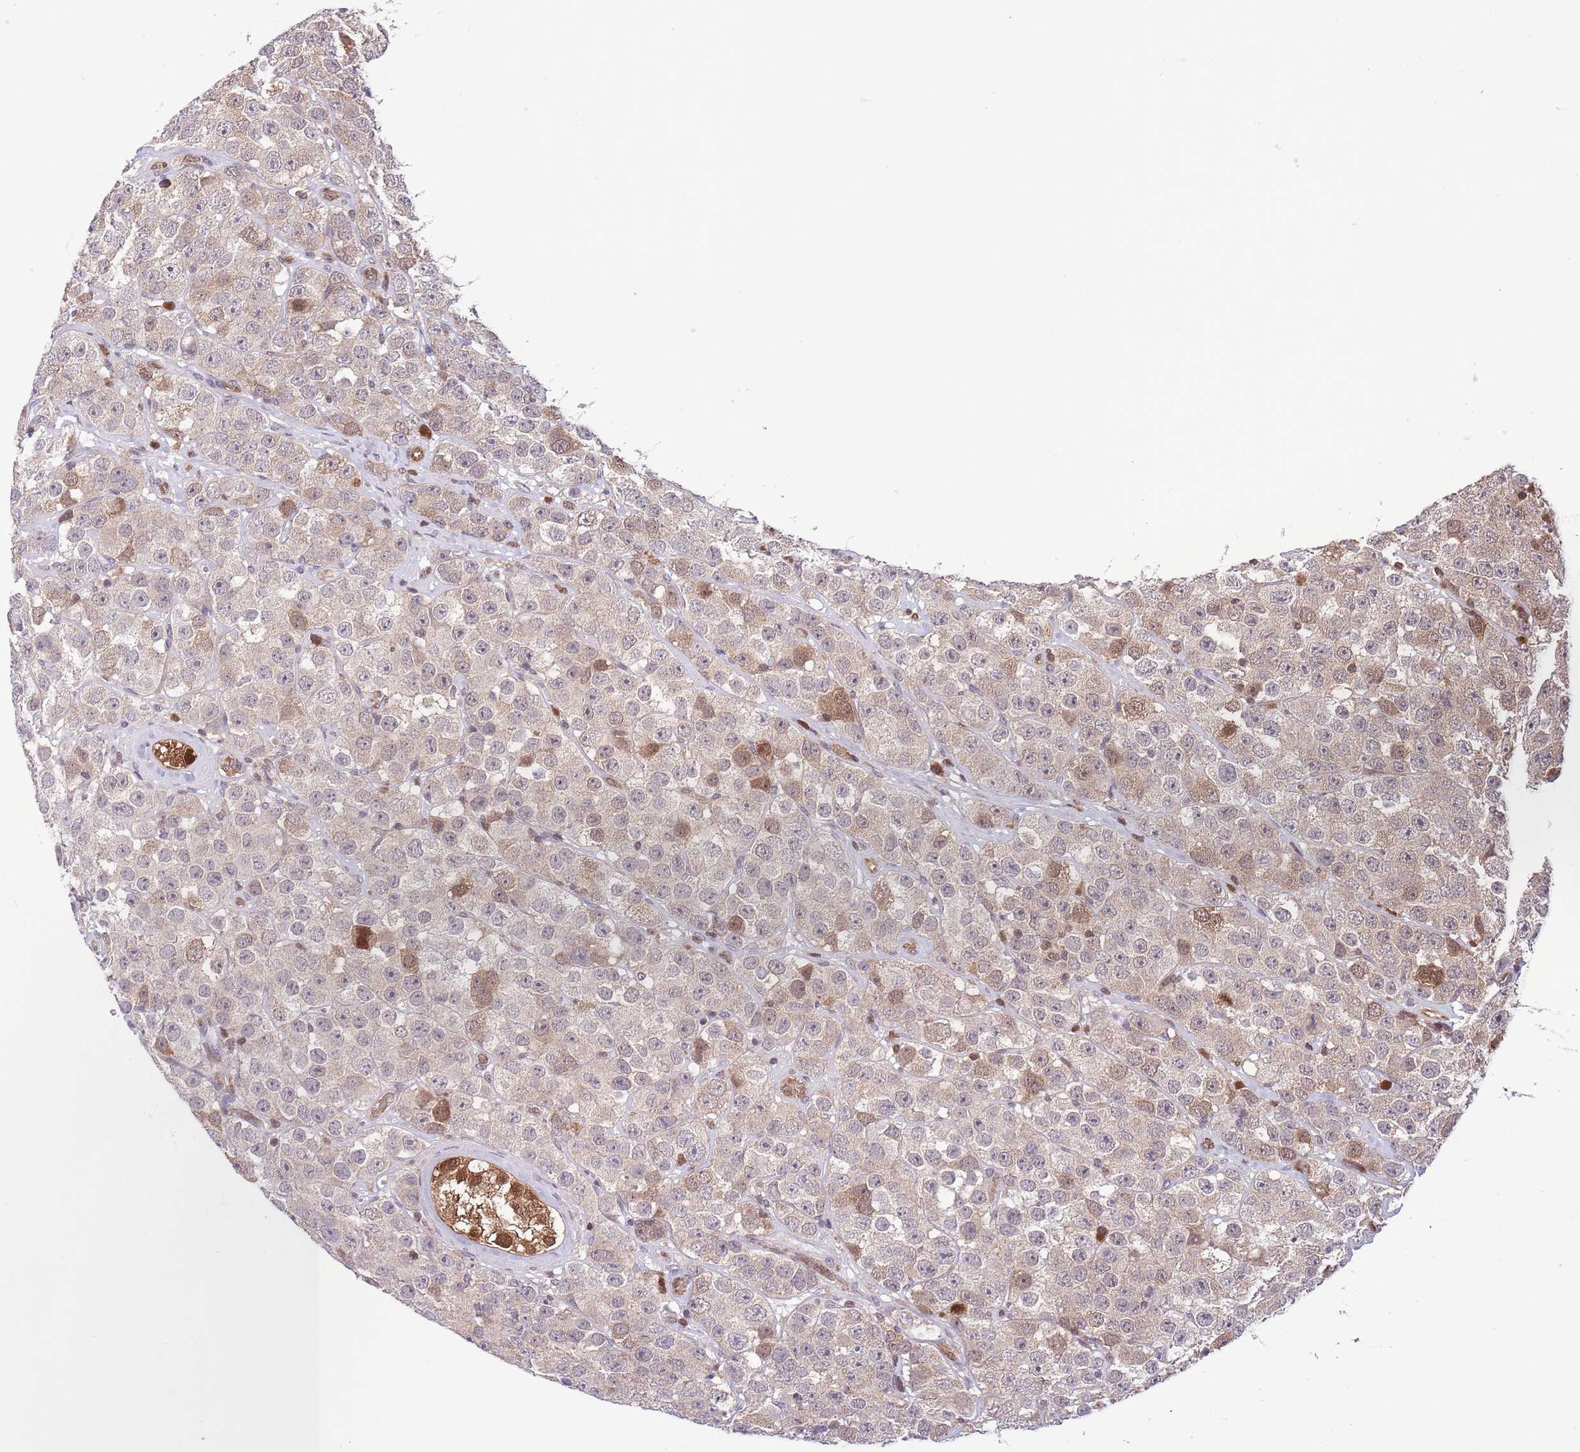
{"staining": {"intensity": "weak", "quantity": "25%-75%", "location": "cytoplasmic/membranous,nuclear"}, "tissue": "testis cancer", "cell_type": "Tumor cells", "image_type": "cancer", "snomed": [{"axis": "morphology", "description": "Seminoma, NOS"}, {"axis": "topography", "description": "Testis"}], "caption": "Human testis seminoma stained for a protein (brown) demonstrates weak cytoplasmic/membranous and nuclear positive positivity in approximately 25%-75% of tumor cells.", "gene": "HDHD2", "patient": {"sex": "male", "age": 28}}